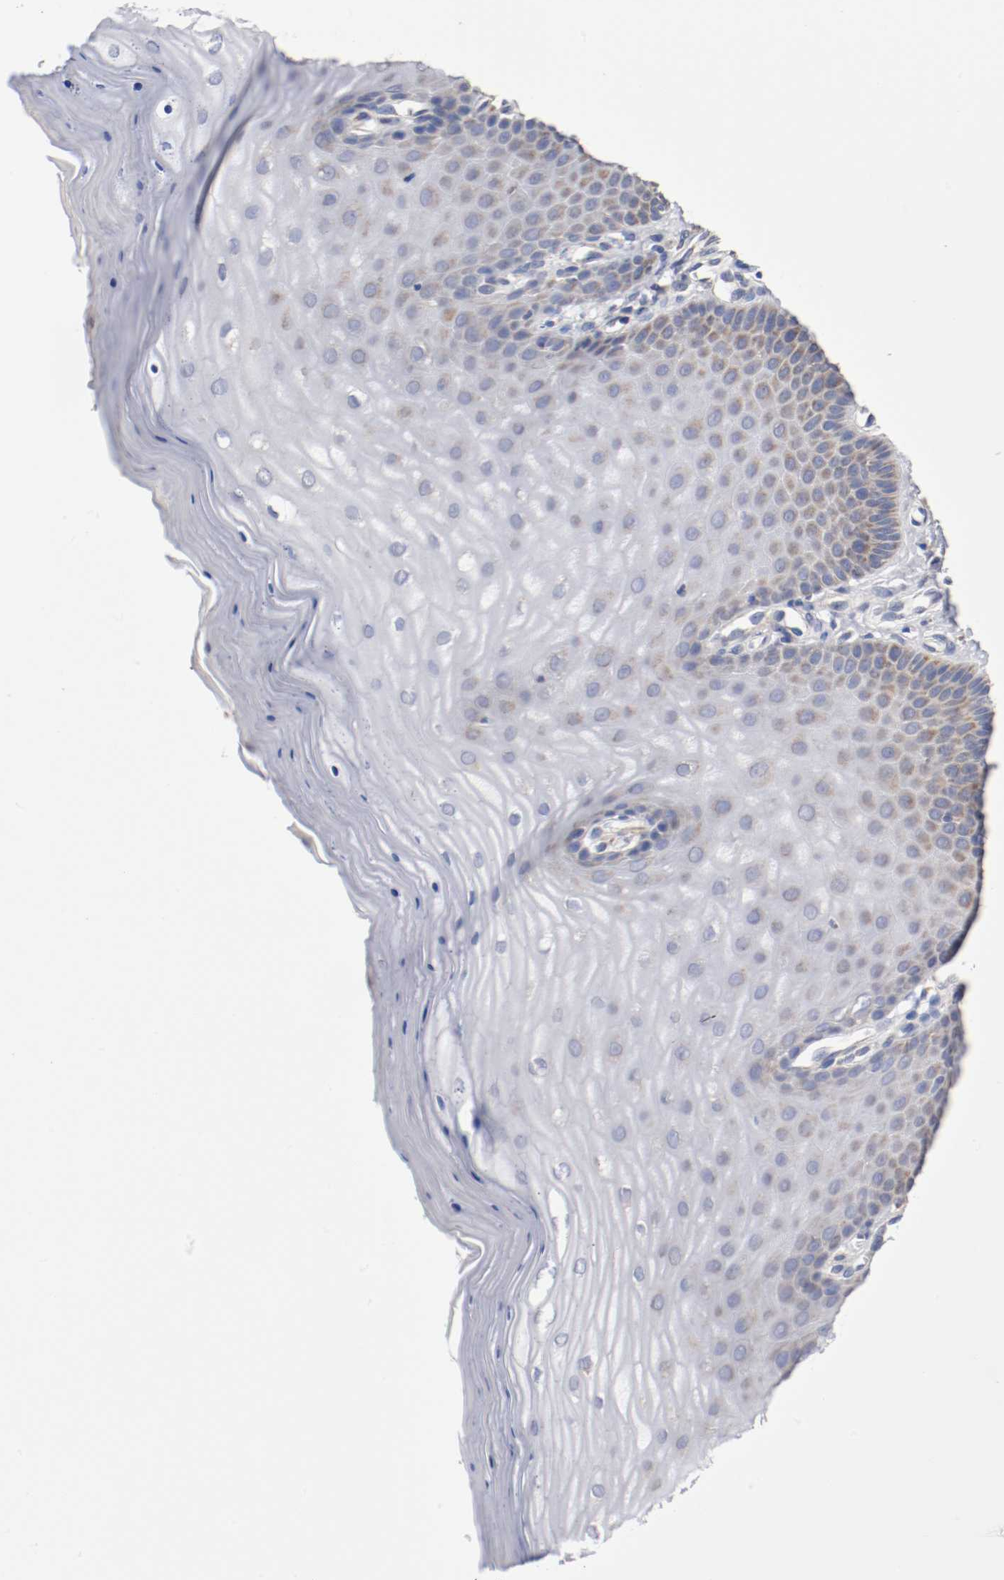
{"staining": {"intensity": "moderate", "quantity": ">75%", "location": "cytoplasmic/membranous"}, "tissue": "cervix", "cell_type": "Glandular cells", "image_type": "normal", "snomed": [{"axis": "morphology", "description": "Normal tissue, NOS"}, {"axis": "topography", "description": "Cervix"}], "caption": "Moderate cytoplasmic/membranous staining for a protein is seen in approximately >75% of glandular cells of benign cervix using immunohistochemistry.", "gene": "PCSK6", "patient": {"sex": "female", "age": 55}}